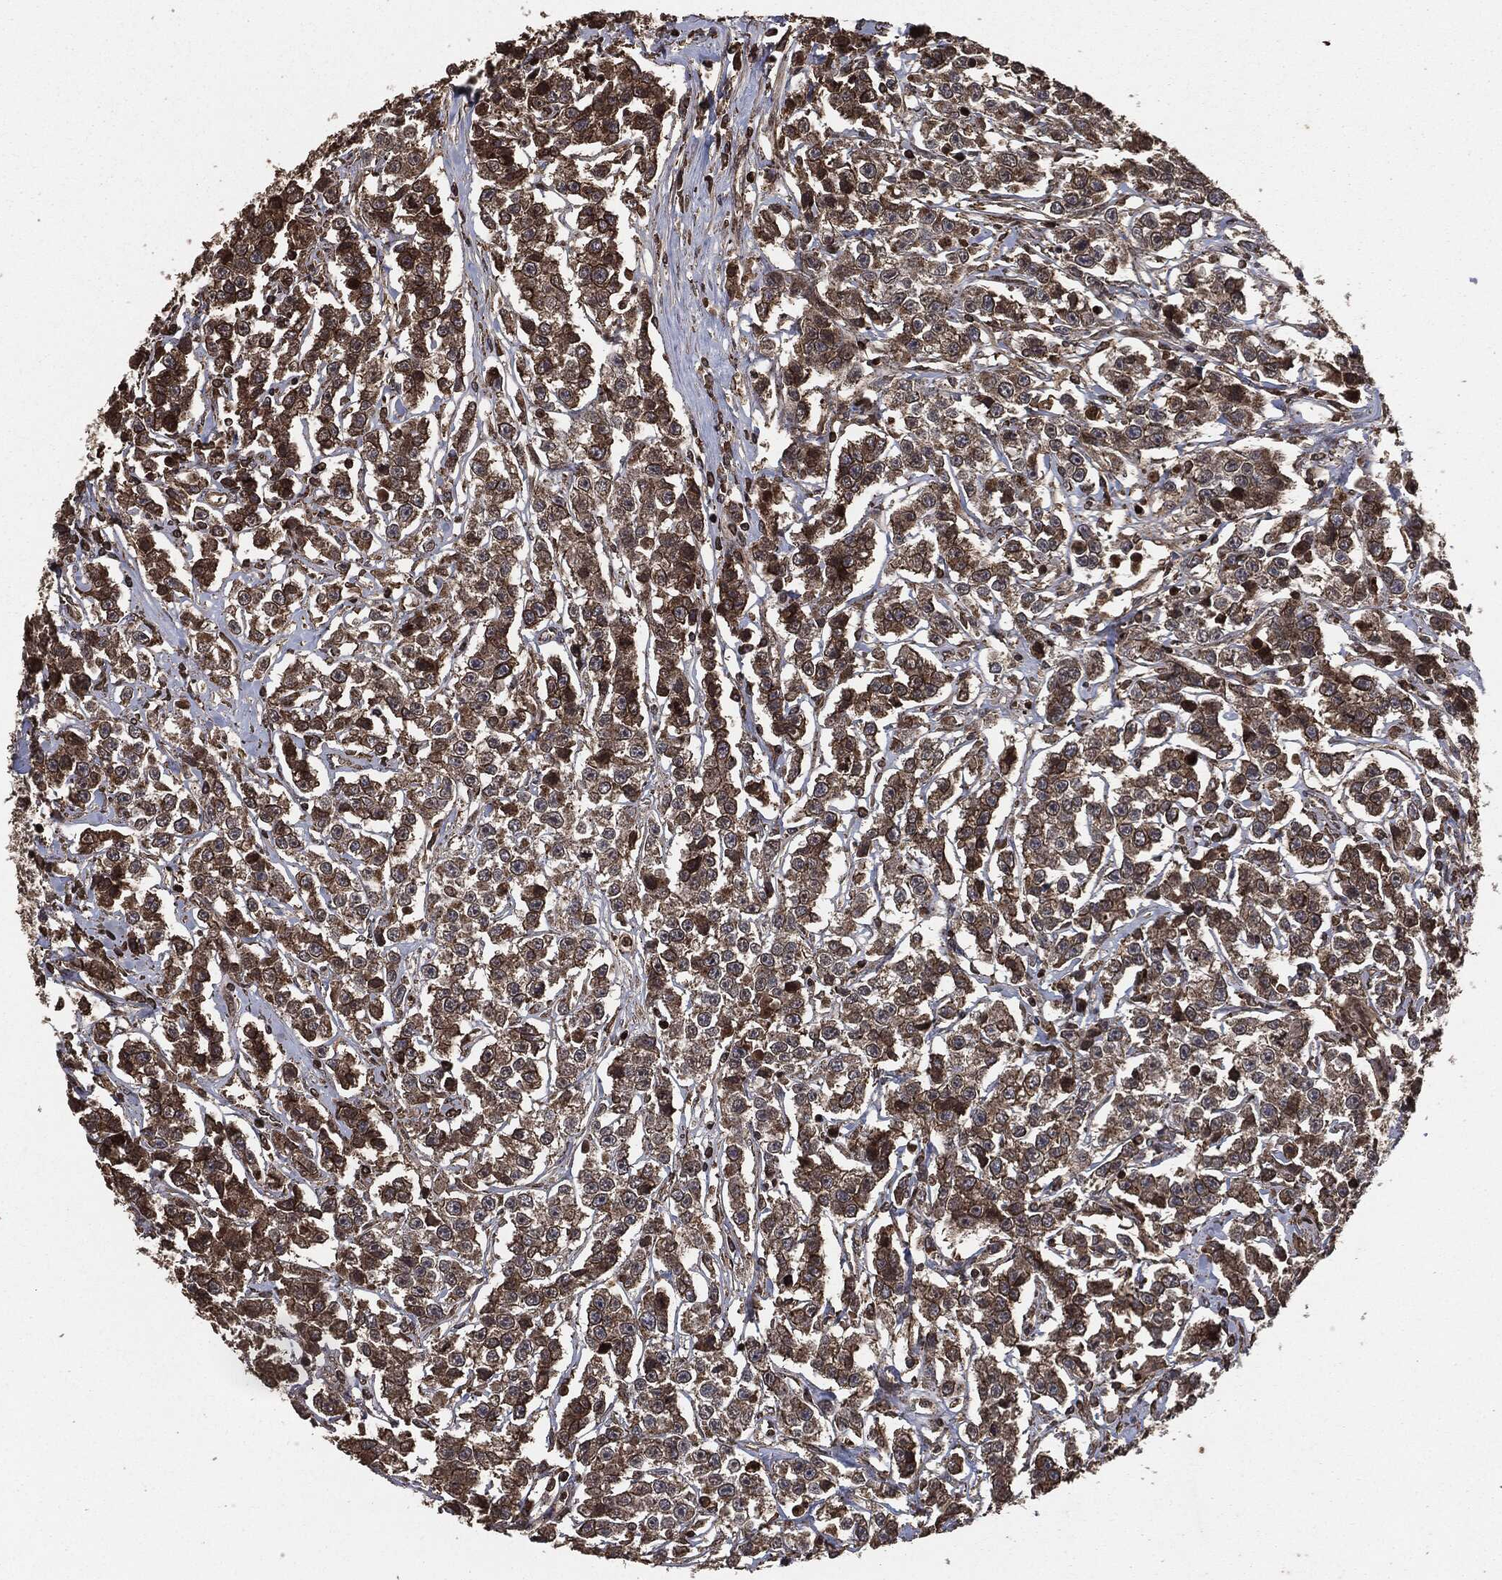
{"staining": {"intensity": "moderate", "quantity": "25%-75%", "location": "cytoplasmic/membranous"}, "tissue": "testis cancer", "cell_type": "Tumor cells", "image_type": "cancer", "snomed": [{"axis": "morphology", "description": "Seminoma, NOS"}, {"axis": "topography", "description": "Testis"}], "caption": "Tumor cells exhibit medium levels of moderate cytoplasmic/membranous expression in about 25%-75% of cells in human testis cancer (seminoma).", "gene": "IFIT1", "patient": {"sex": "male", "age": 59}}